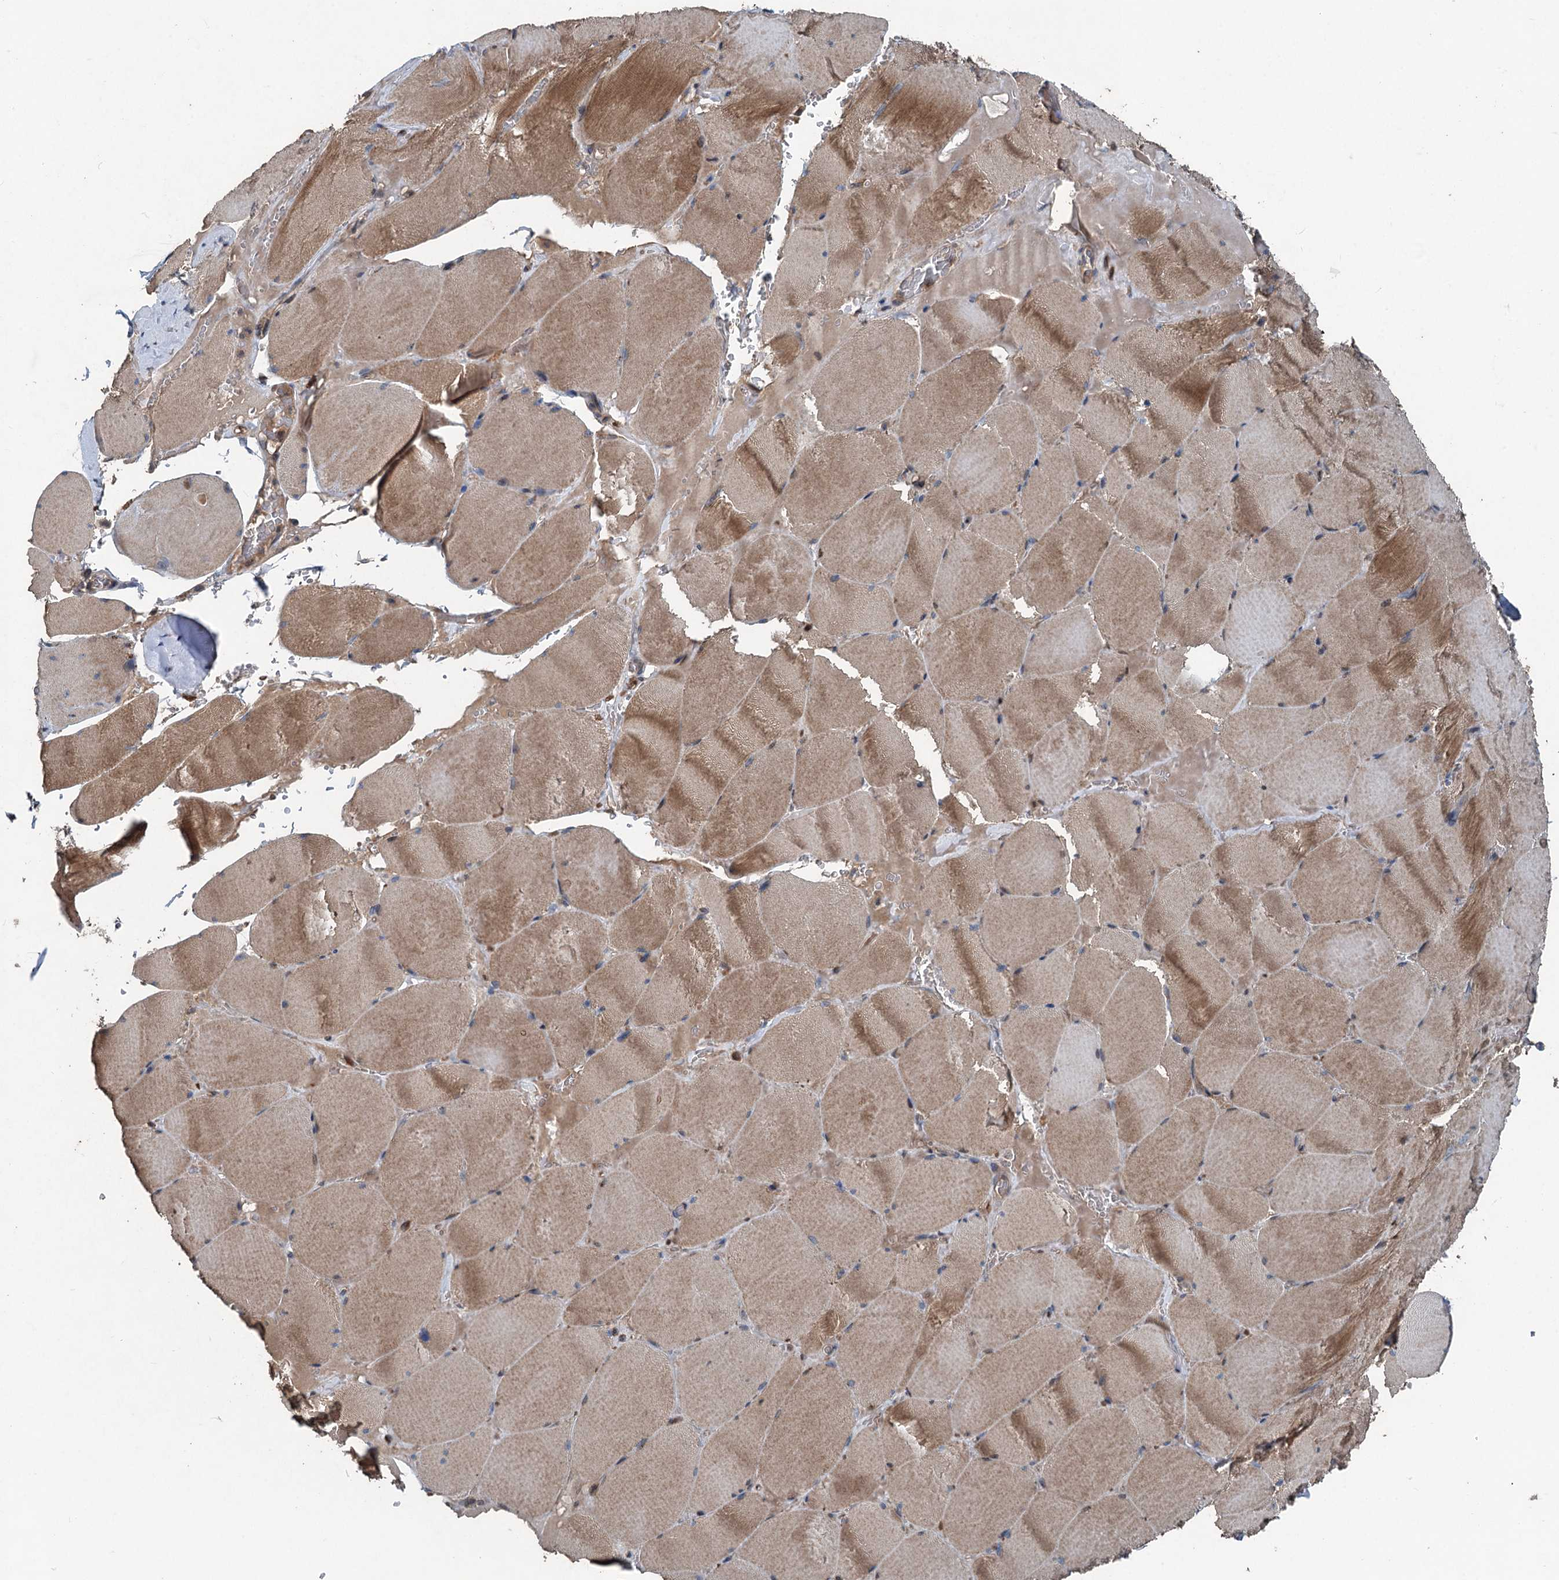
{"staining": {"intensity": "moderate", "quantity": "25%-75%", "location": "cytoplasmic/membranous"}, "tissue": "skeletal muscle", "cell_type": "Myocytes", "image_type": "normal", "snomed": [{"axis": "morphology", "description": "Normal tissue, NOS"}, {"axis": "topography", "description": "Skeletal muscle"}, {"axis": "topography", "description": "Head-Neck"}], "caption": "Skeletal muscle stained for a protein (brown) displays moderate cytoplasmic/membranous positive positivity in approximately 25%-75% of myocytes.", "gene": "TAPBPL", "patient": {"sex": "male", "age": 66}}